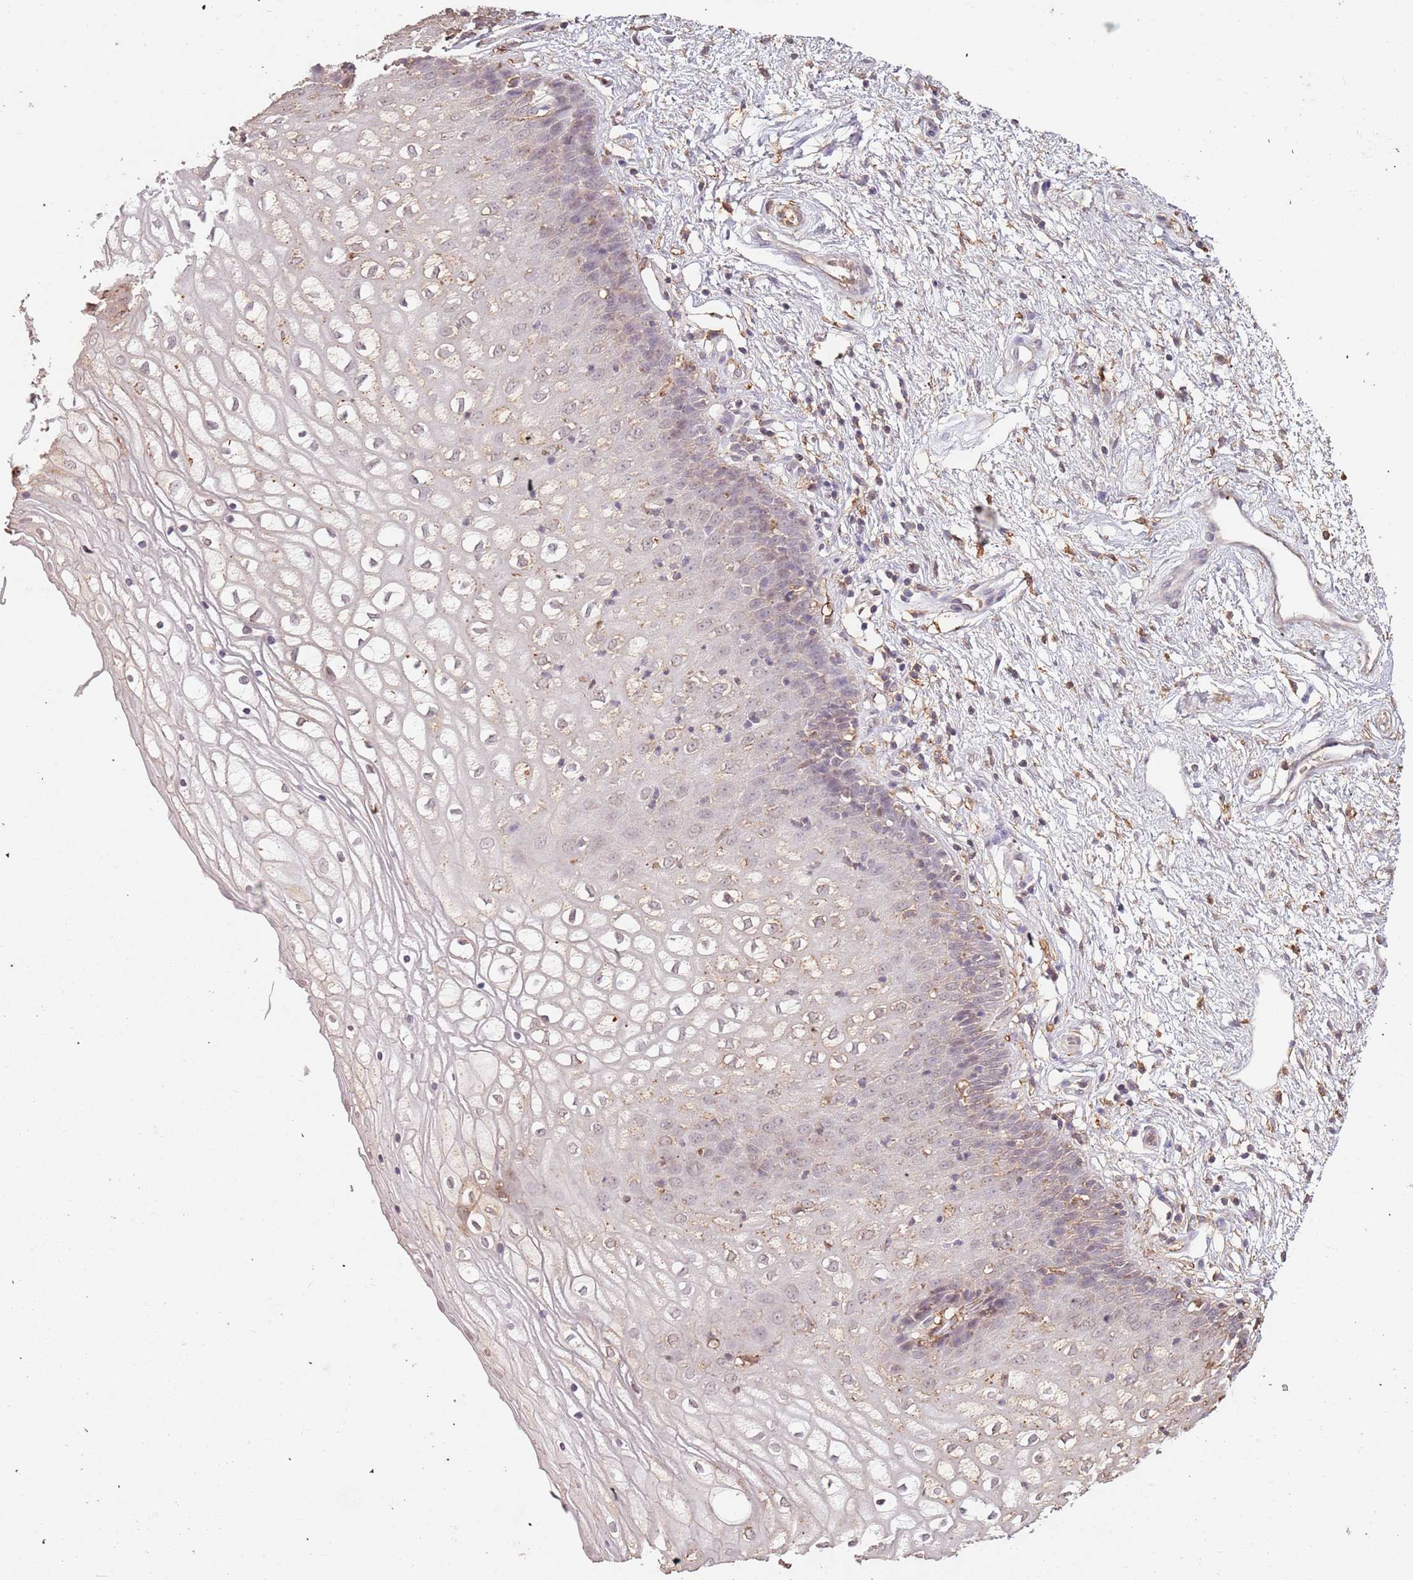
{"staining": {"intensity": "weak", "quantity": "25%-75%", "location": "nuclear"}, "tissue": "vagina", "cell_type": "Squamous epithelial cells", "image_type": "normal", "snomed": [{"axis": "morphology", "description": "Normal tissue, NOS"}, {"axis": "topography", "description": "Vagina"}], "caption": "The micrograph reveals staining of unremarkable vagina, revealing weak nuclear protein expression (brown color) within squamous epithelial cells.", "gene": "ATOSB", "patient": {"sex": "female", "age": 34}}